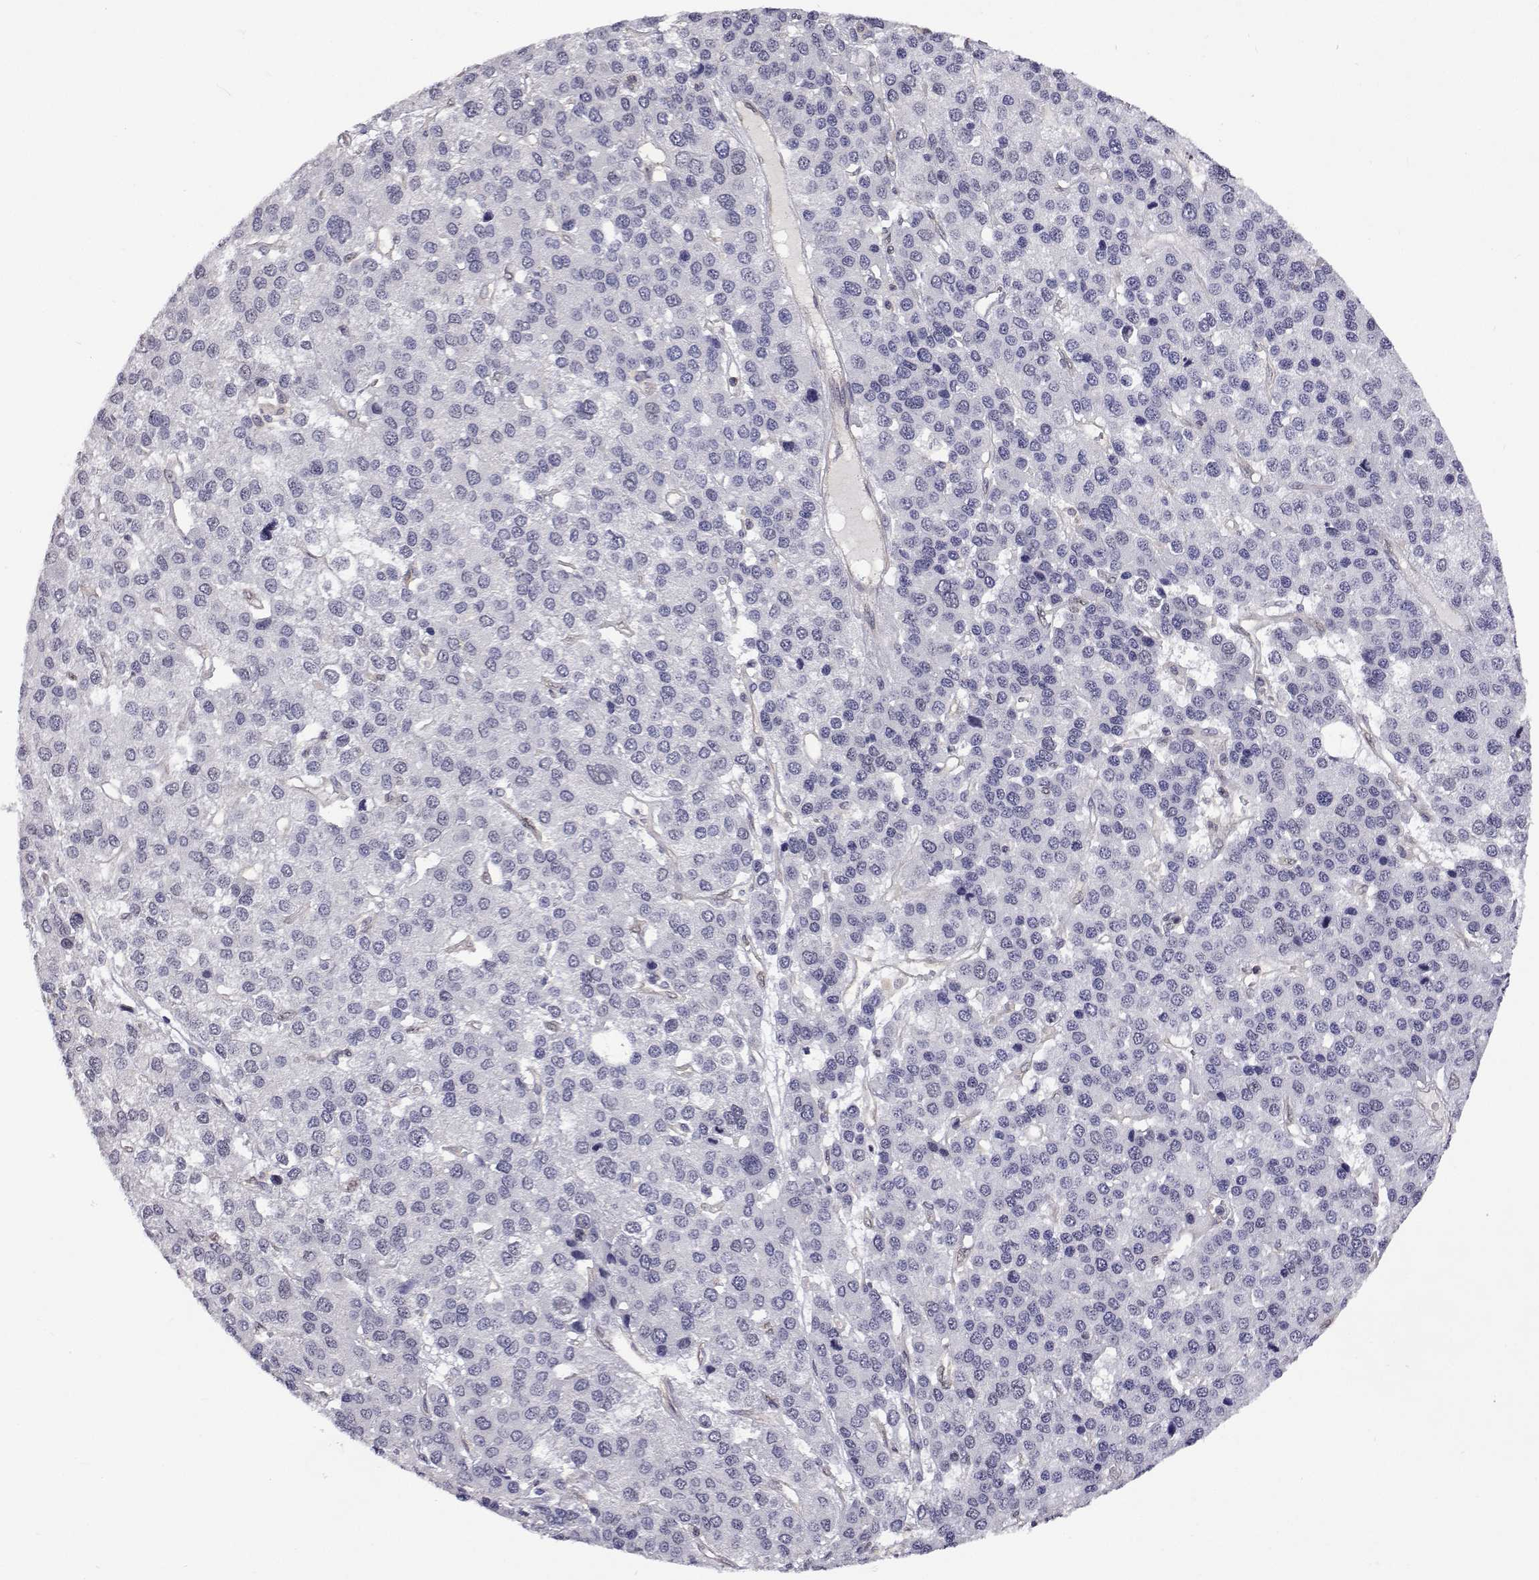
{"staining": {"intensity": "negative", "quantity": "none", "location": "none"}, "tissue": "liver cancer", "cell_type": "Tumor cells", "image_type": "cancer", "snomed": [{"axis": "morphology", "description": "Carcinoma, Hepatocellular, NOS"}, {"axis": "topography", "description": "Liver"}], "caption": "Liver cancer was stained to show a protein in brown. There is no significant positivity in tumor cells.", "gene": "NHP2", "patient": {"sex": "female", "age": 41}}